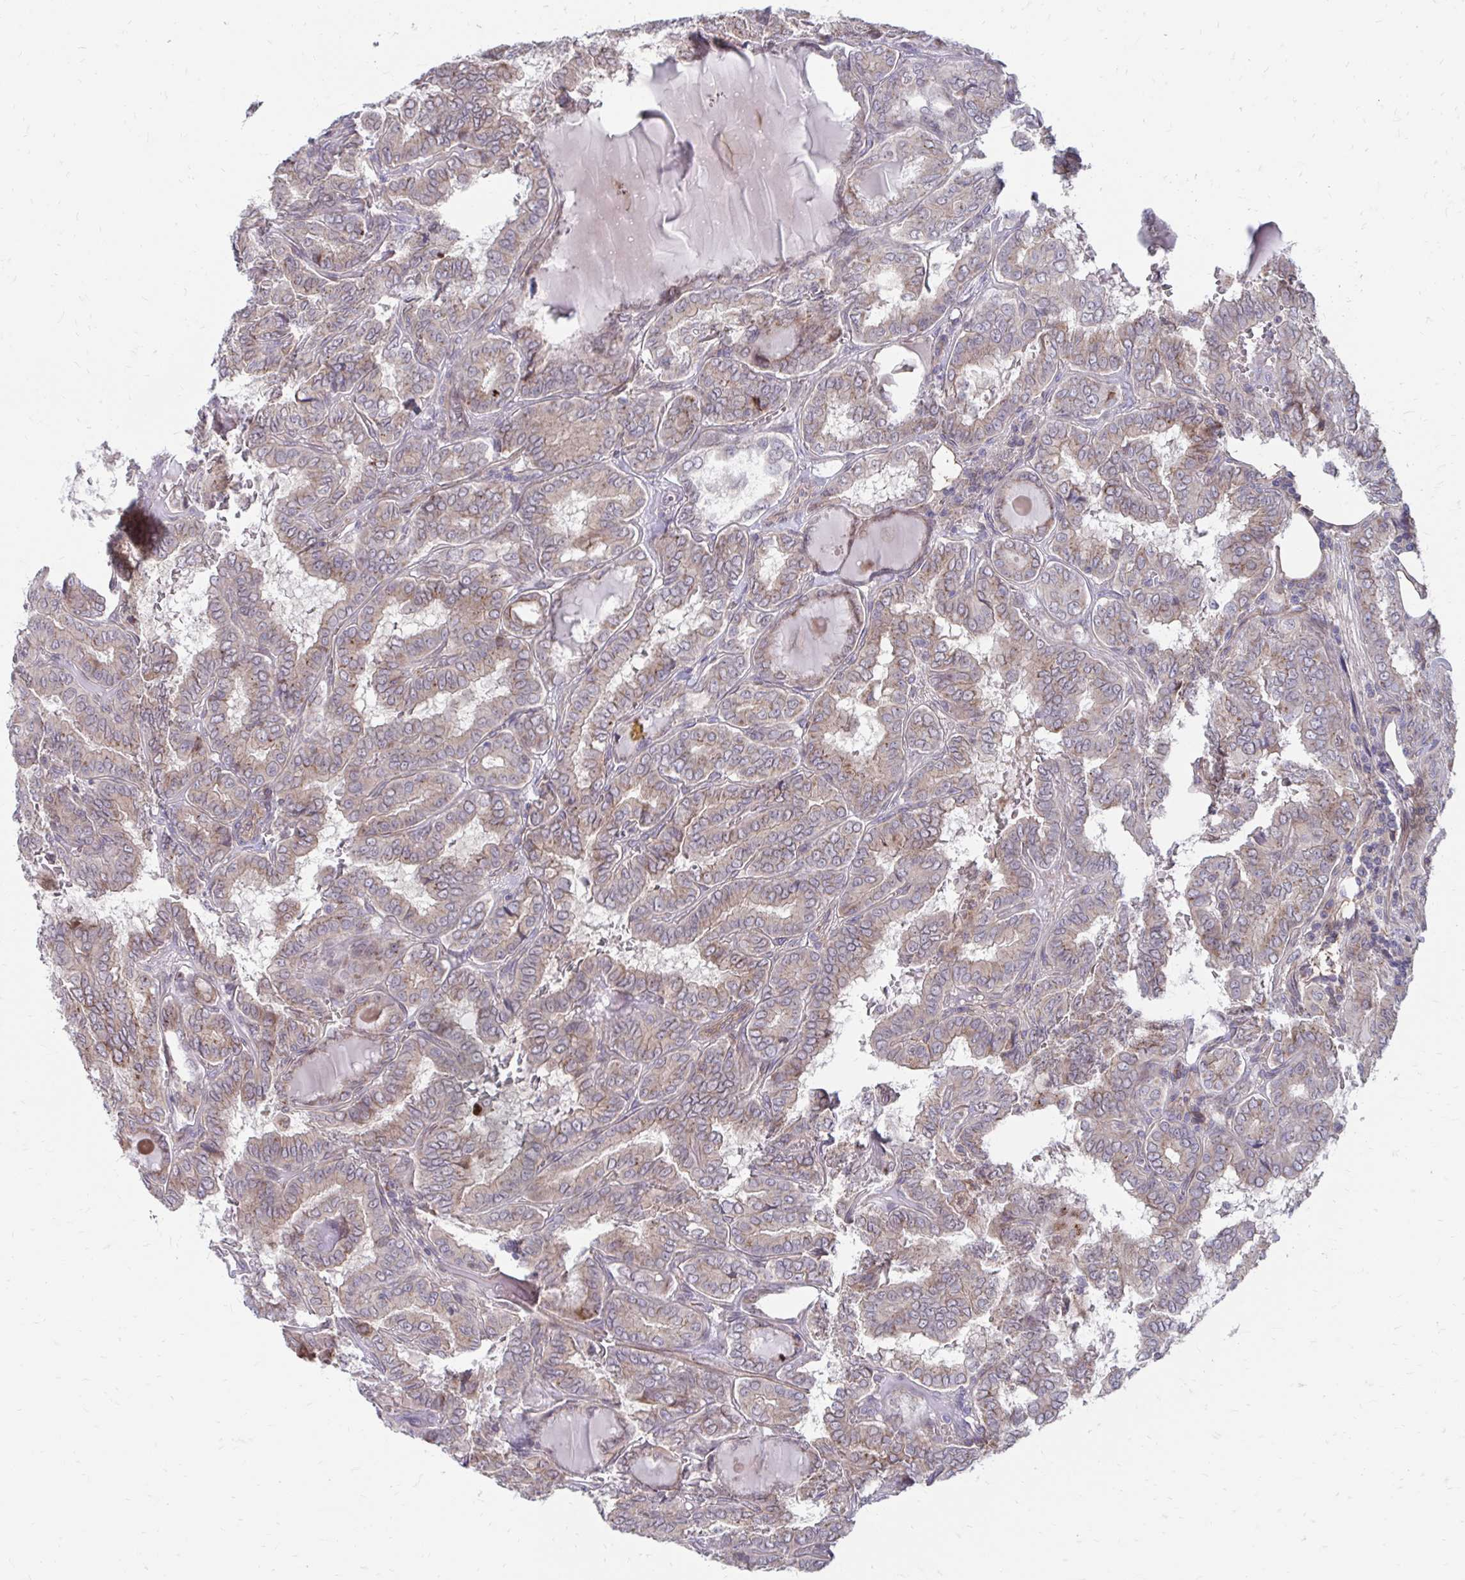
{"staining": {"intensity": "weak", "quantity": "25%-75%", "location": "cytoplasmic/membranous"}, "tissue": "thyroid cancer", "cell_type": "Tumor cells", "image_type": "cancer", "snomed": [{"axis": "morphology", "description": "Papillary adenocarcinoma, NOS"}, {"axis": "topography", "description": "Thyroid gland"}], "caption": "Immunohistochemistry (IHC) (DAB) staining of human thyroid cancer displays weak cytoplasmic/membranous protein expression in about 25%-75% of tumor cells. The protein is shown in brown color, while the nuclei are stained blue.", "gene": "ITPR2", "patient": {"sex": "female", "age": 46}}